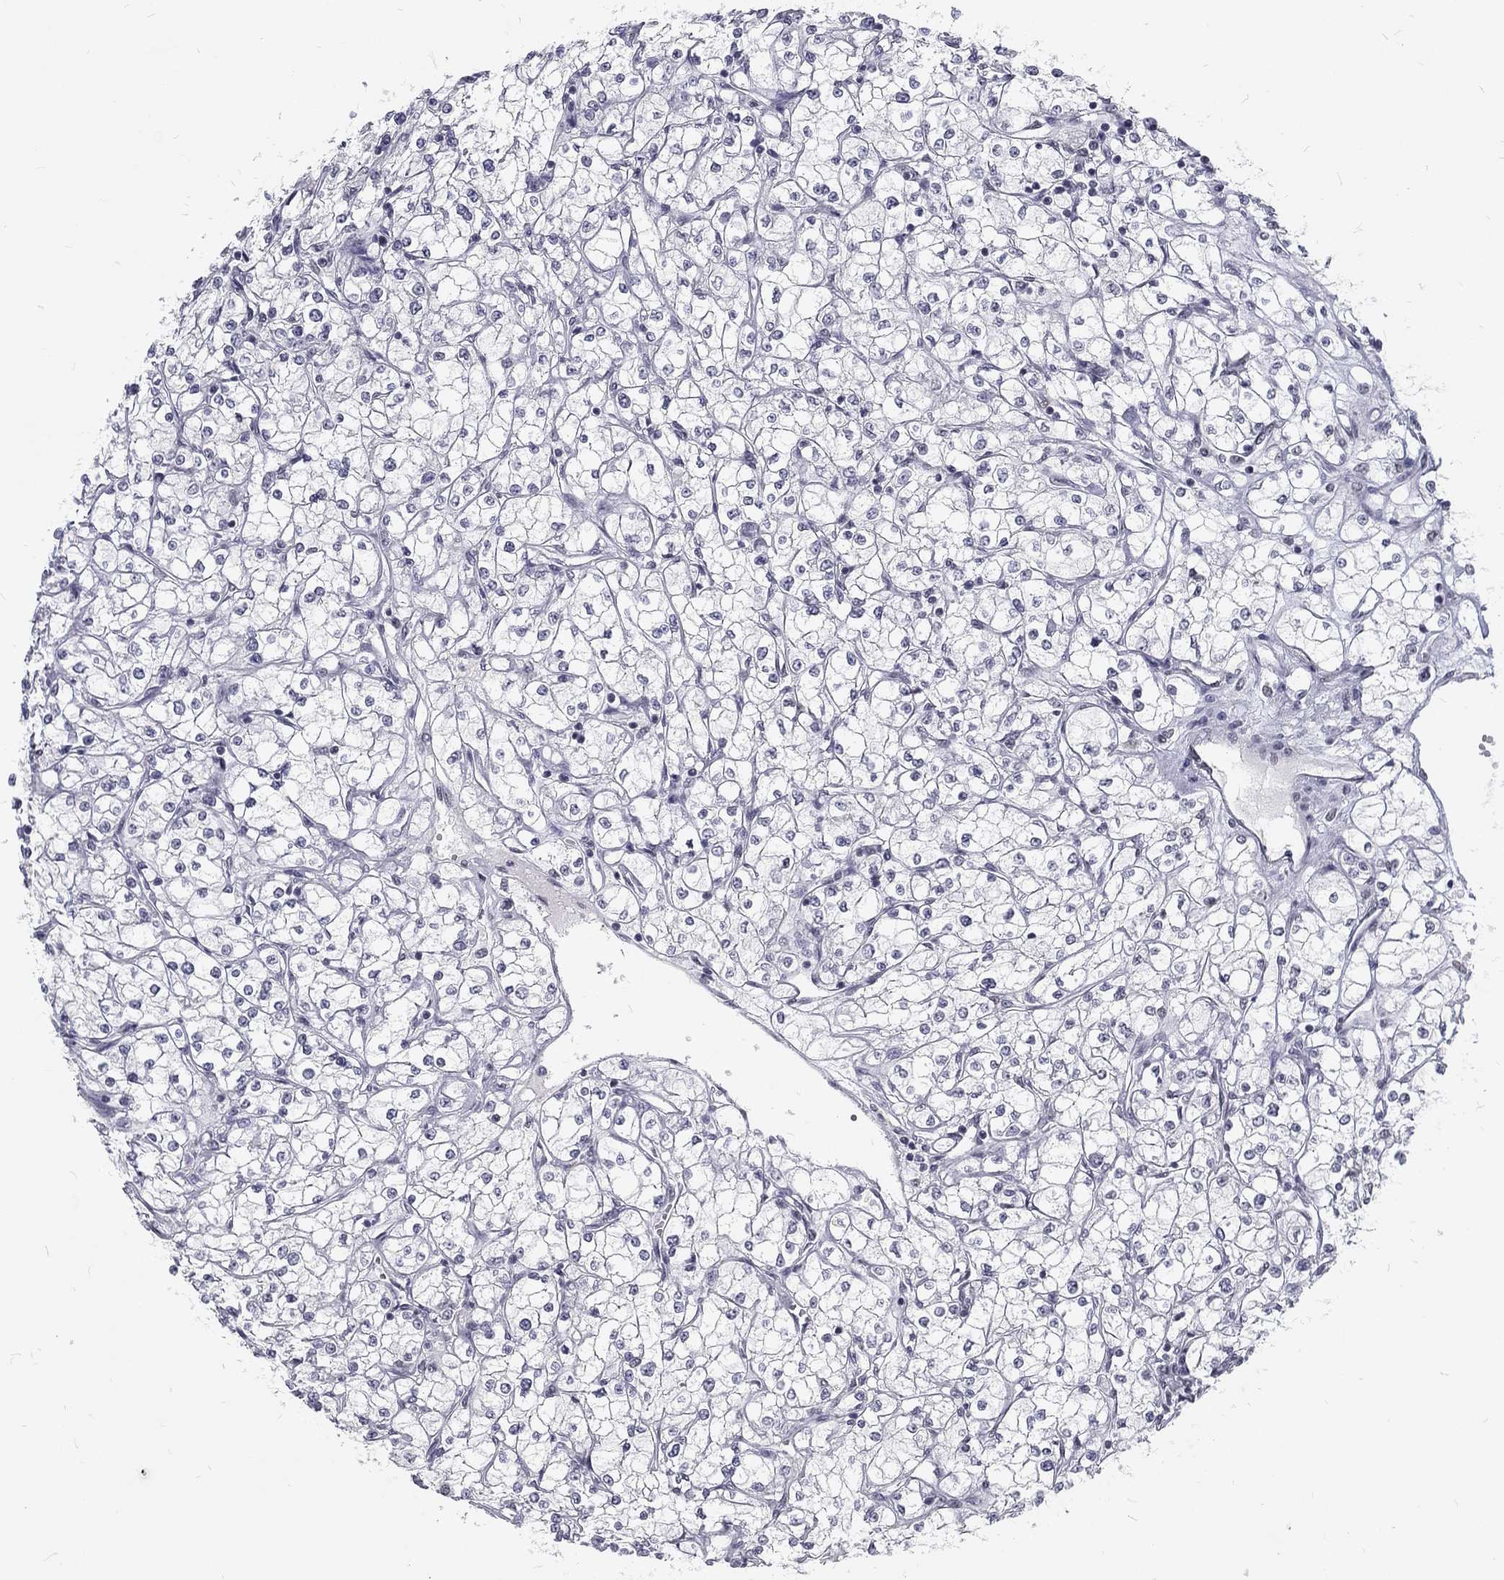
{"staining": {"intensity": "negative", "quantity": "none", "location": "none"}, "tissue": "renal cancer", "cell_type": "Tumor cells", "image_type": "cancer", "snomed": [{"axis": "morphology", "description": "Adenocarcinoma, NOS"}, {"axis": "topography", "description": "Kidney"}], "caption": "This is an immunohistochemistry (IHC) micrograph of human adenocarcinoma (renal). There is no positivity in tumor cells.", "gene": "SNORC", "patient": {"sex": "male", "age": 67}}